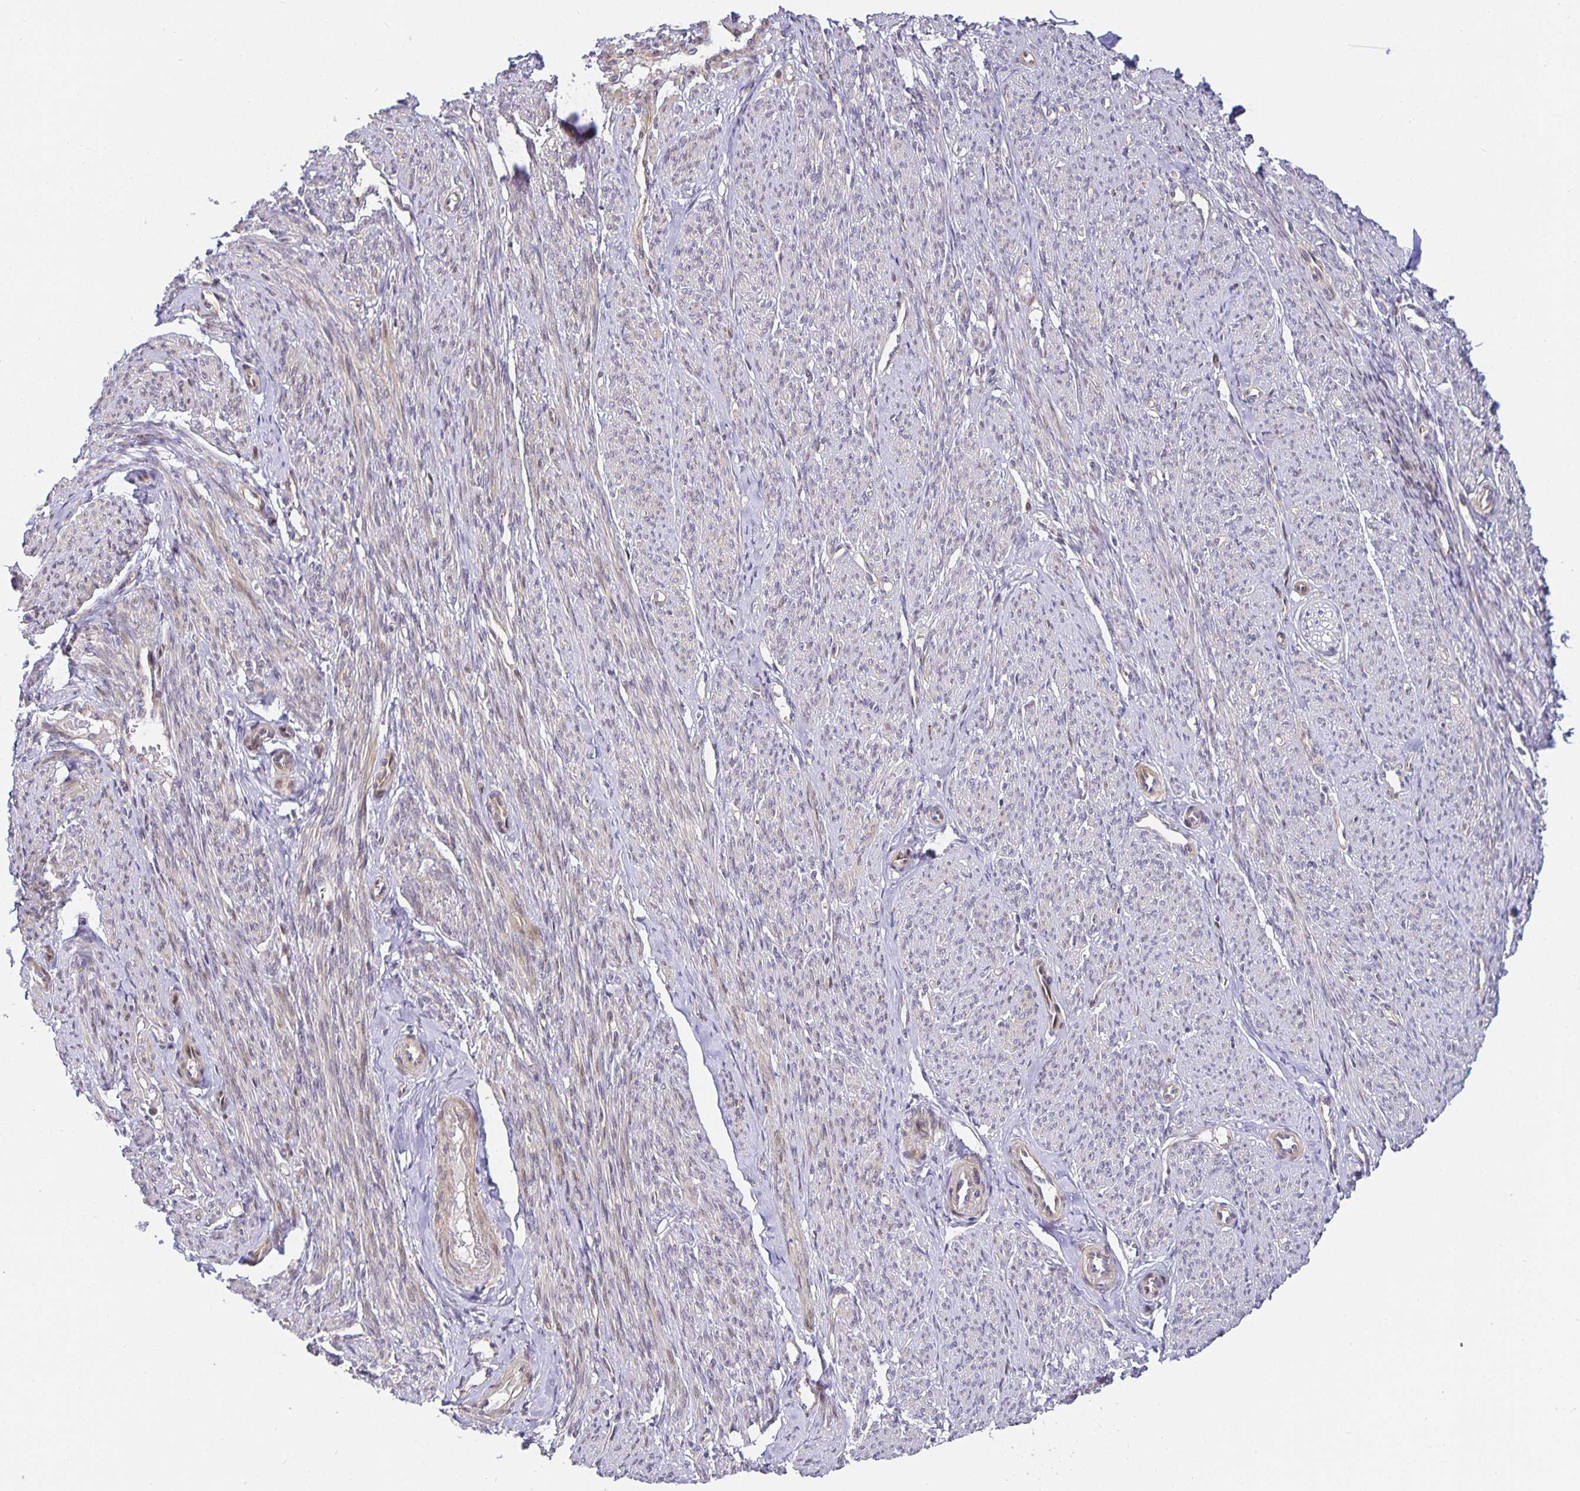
{"staining": {"intensity": "weak", "quantity": "25%-75%", "location": "cytoplasmic/membranous"}, "tissue": "smooth muscle", "cell_type": "Smooth muscle cells", "image_type": "normal", "snomed": [{"axis": "morphology", "description": "Normal tissue, NOS"}, {"axis": "topography", "description": "Smooth muscle"}], "caption": "Immunohistochemistry image of normal smooth muscle: human smooth muscle stained using IHC shows low levels of weak protein expression localized specifically in the cytoplasmic/membranous of smooth muscle cells, appearing as a cytoplasmic/membranous brown color.", "gene": "TJP3", "patient": {"sex": "female", "age": 65}}